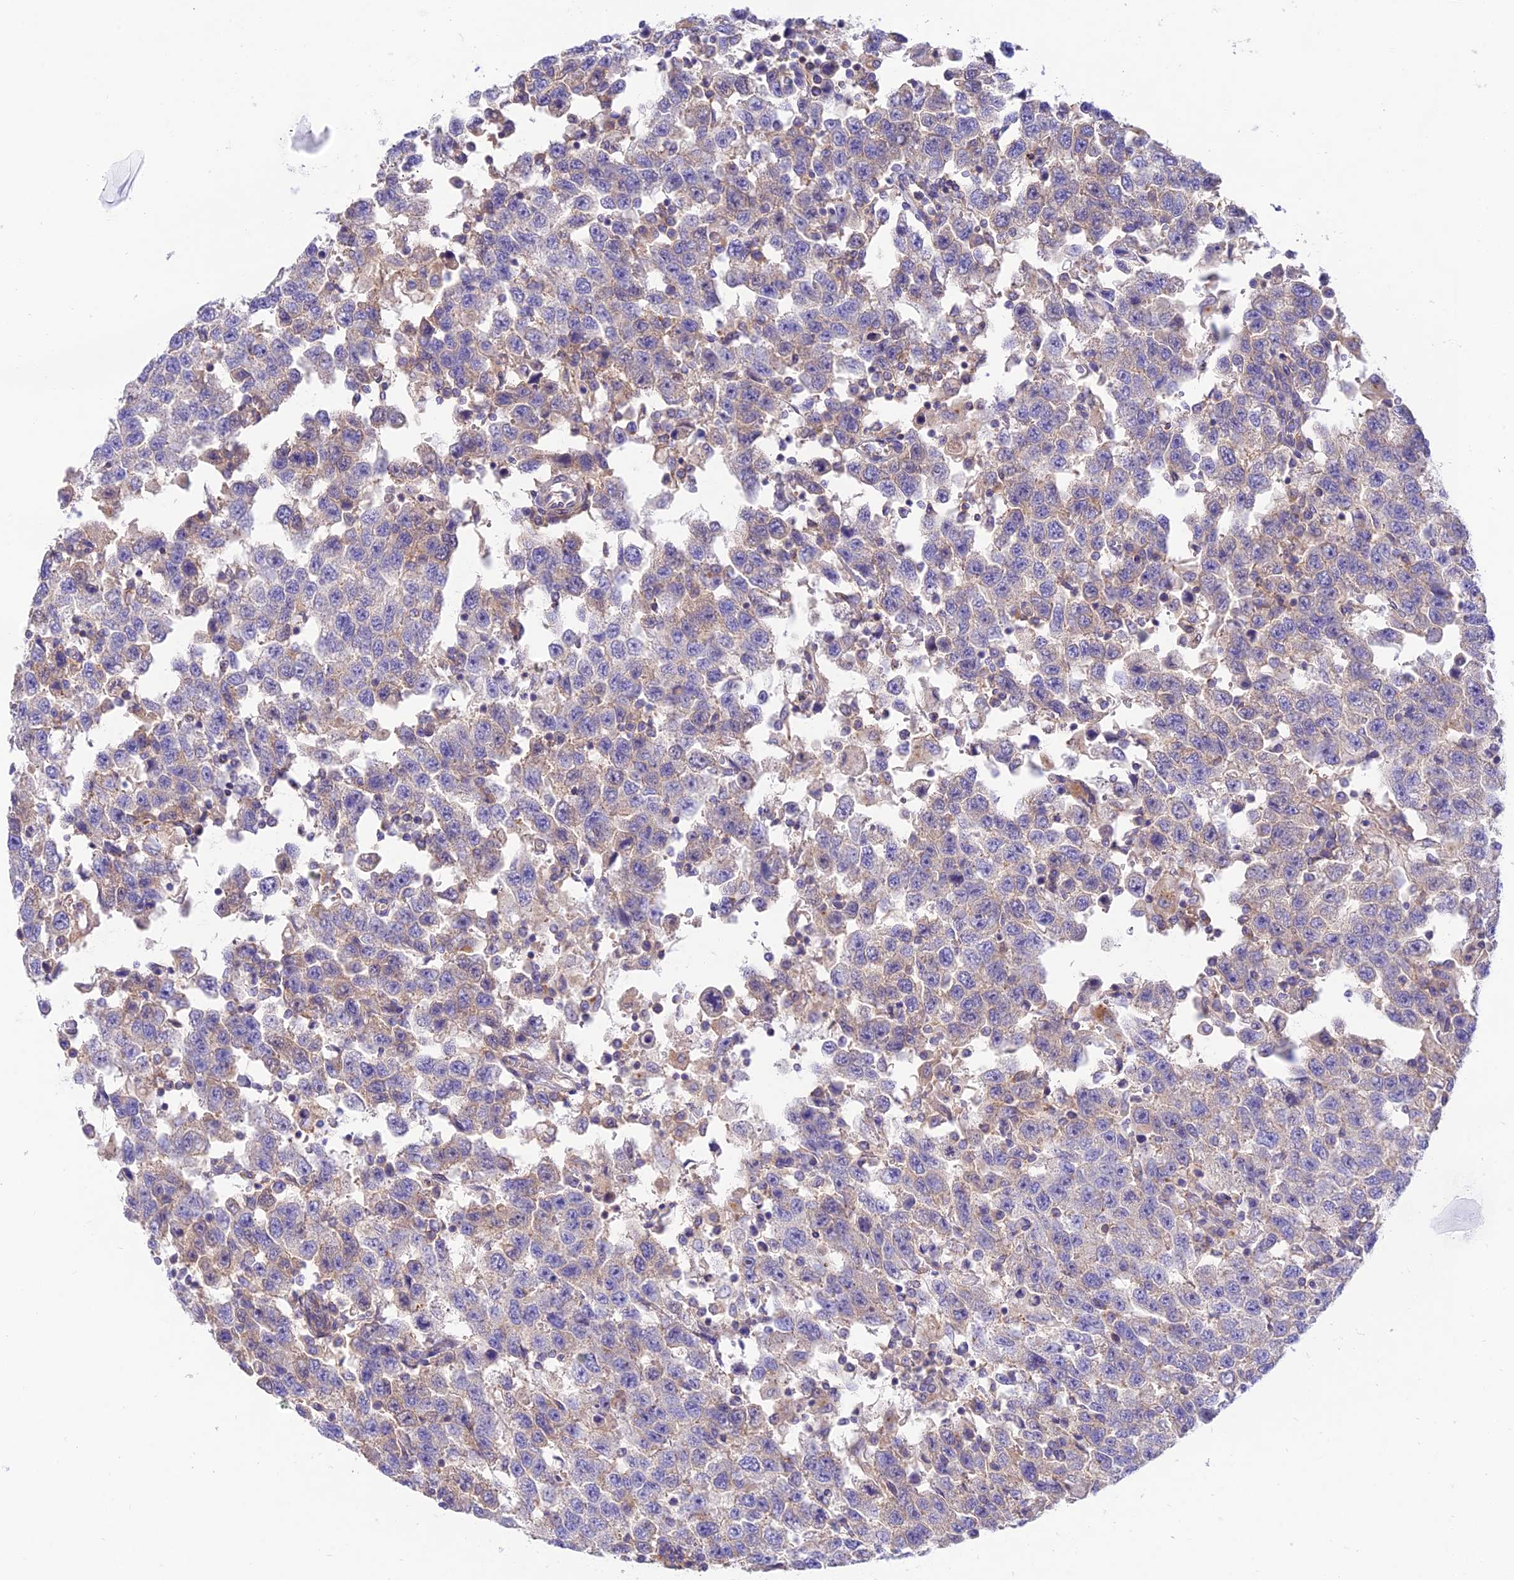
{"staining": {"intensity": "negative", "quantity": "none", "location": "none"}, "tissue": "testis cancer", "cell_type": "Tumor cells", "image_type": "cancer", "snomed": [{"axis": "morphology", "description": "Seminoma, NOS"}, {"axis": "topography", "description": "Testis"}], "caption": "Tumor cells show no significant positivity in testis cancer.", "gene": "CCDC157", "patient": {"sex": "male", "age": 41}}